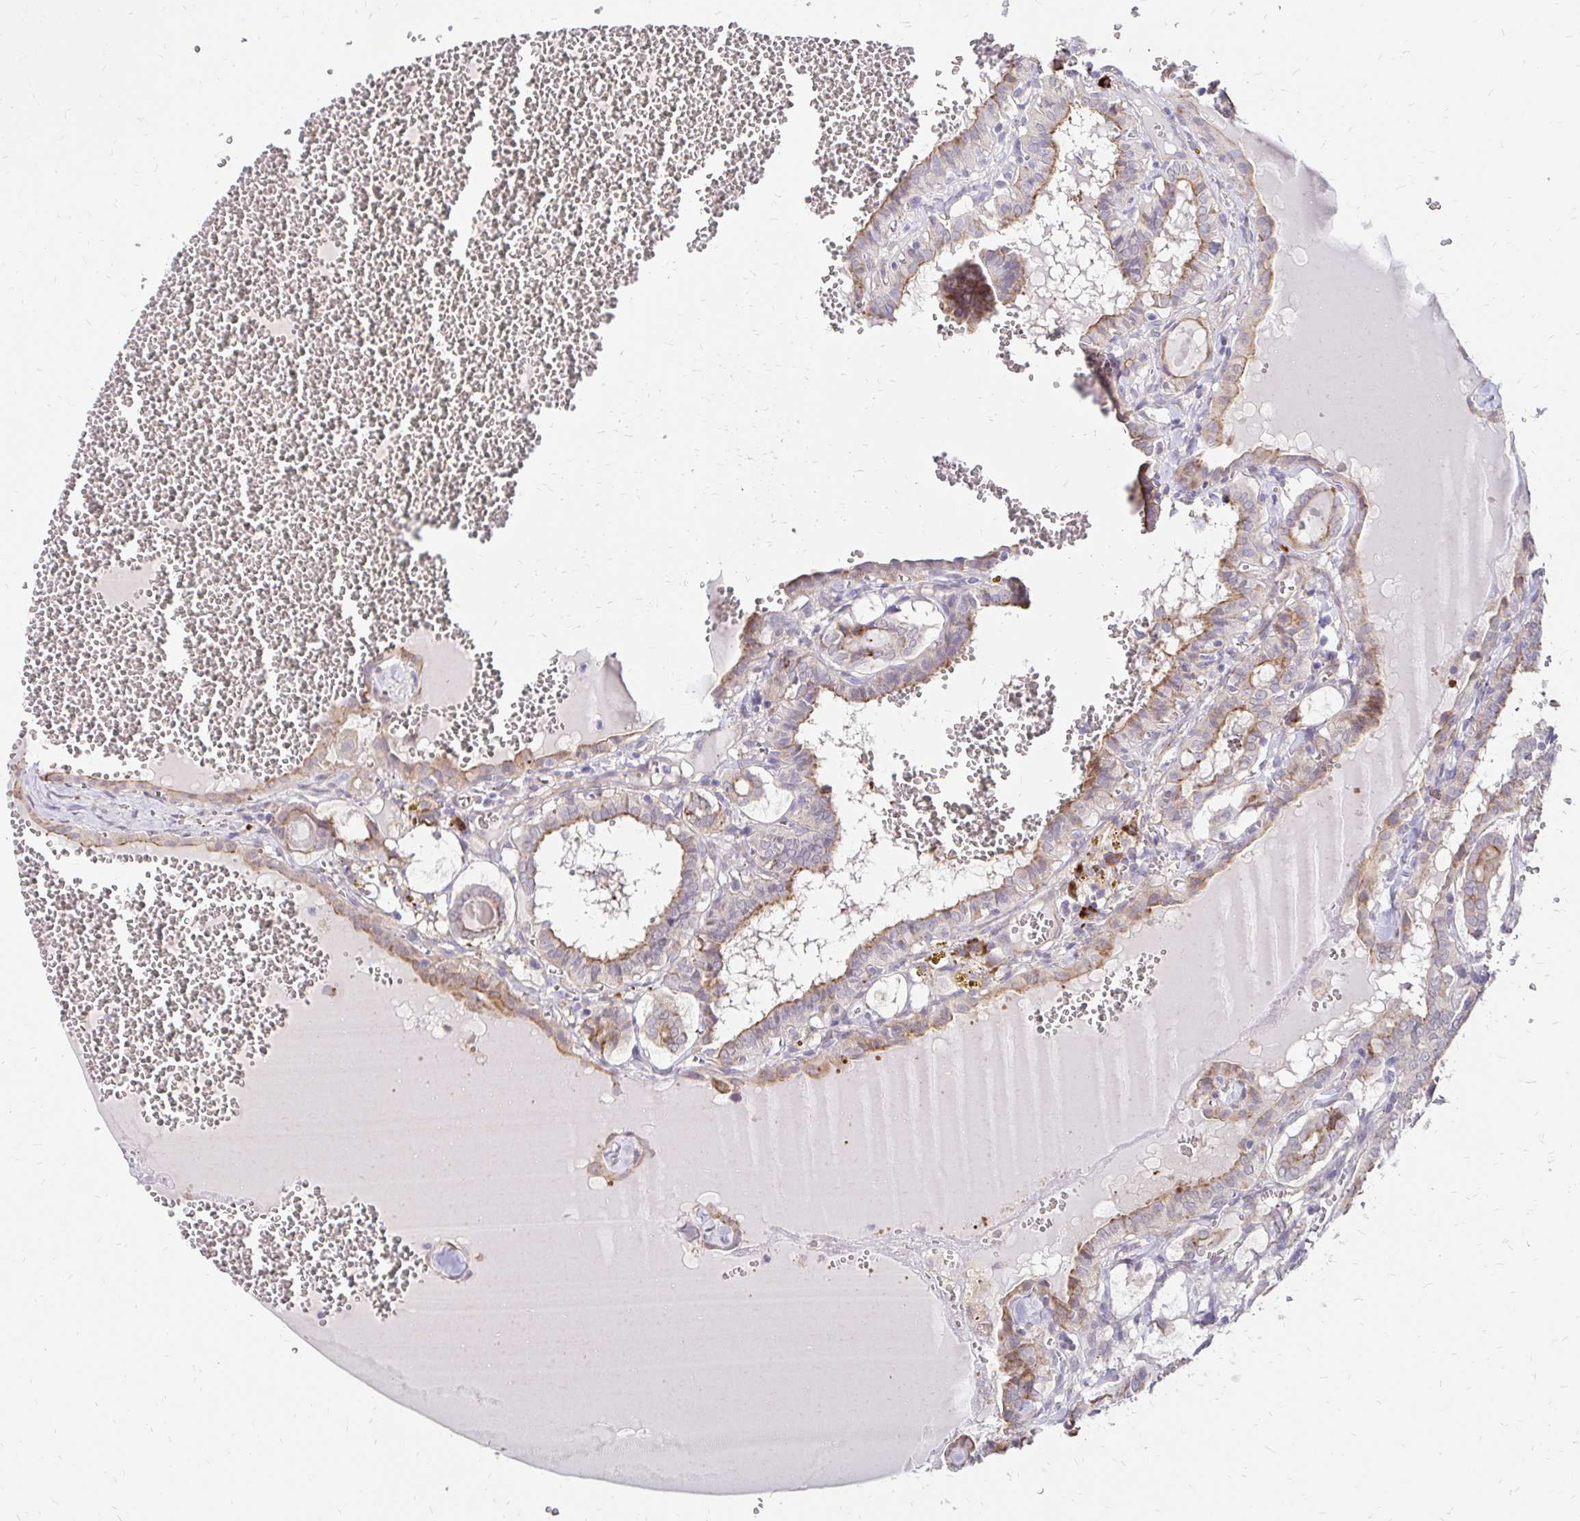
{"staining": {"intensity": "moderate", "quantity": "25%-75%", "location": "cytoplasmic/membranous"}, "tissue": "thyroid cancer", "cell_type": "Tumor cells", "image_type": "cancer", "snomed": [{"axis": "morphology", "description": "Papillary adenocarcinoma, NOS"}, {"axis": "topography", "description": "Thyroid gland"}], "caption": "The photomicrograph displays staining of thyroid cancer (papillary adenocarcinoma), revealing moderate cytoplasmic/membranous protein staining (brown color) within tumor cells.", "gene": "PRIMA1", "patient": {"sex": "female", "age": 21}}